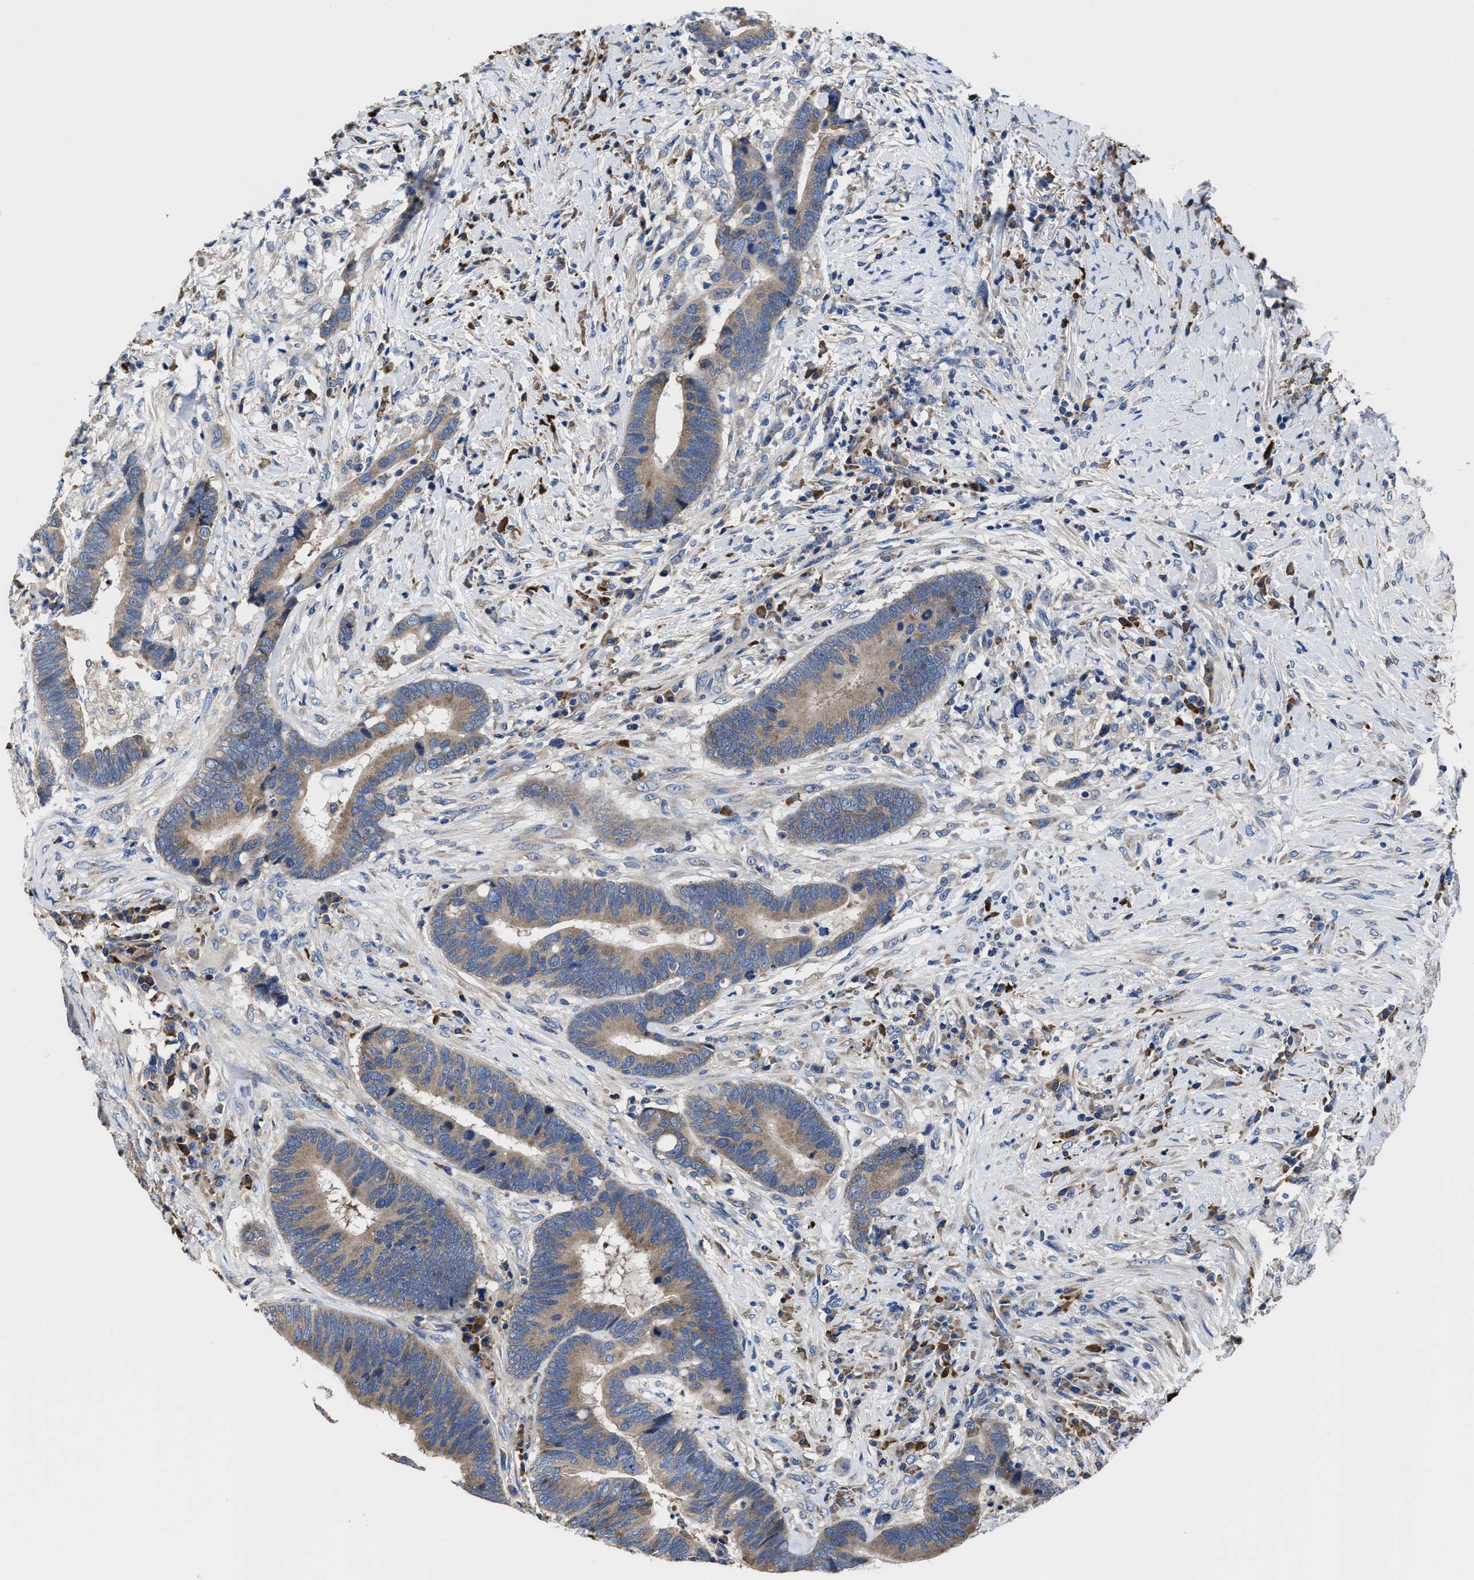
{"staining": {"intensity": "weak", "quantity": ">75%", "location": "cytoplasmic/membranous"}, "tissue": "colorectal cancer", "cell_type": "Tumor cells", "image_type": "cancer", "snomed": [{"axis": "morphology", "description": "Adenocarcinoma, NOS"}, {"axis": "topography", "description": "Rectum"}], "caption": "This is a photomicrograph of immunohistochemistry (IHC) staining of adenocarcinoma (colorectal), which shows weak positivity in the cytoplasmic/membranous of tumor cells.", "gene": "SRPK2", "patient": {"sex": "female", "age": 89}}